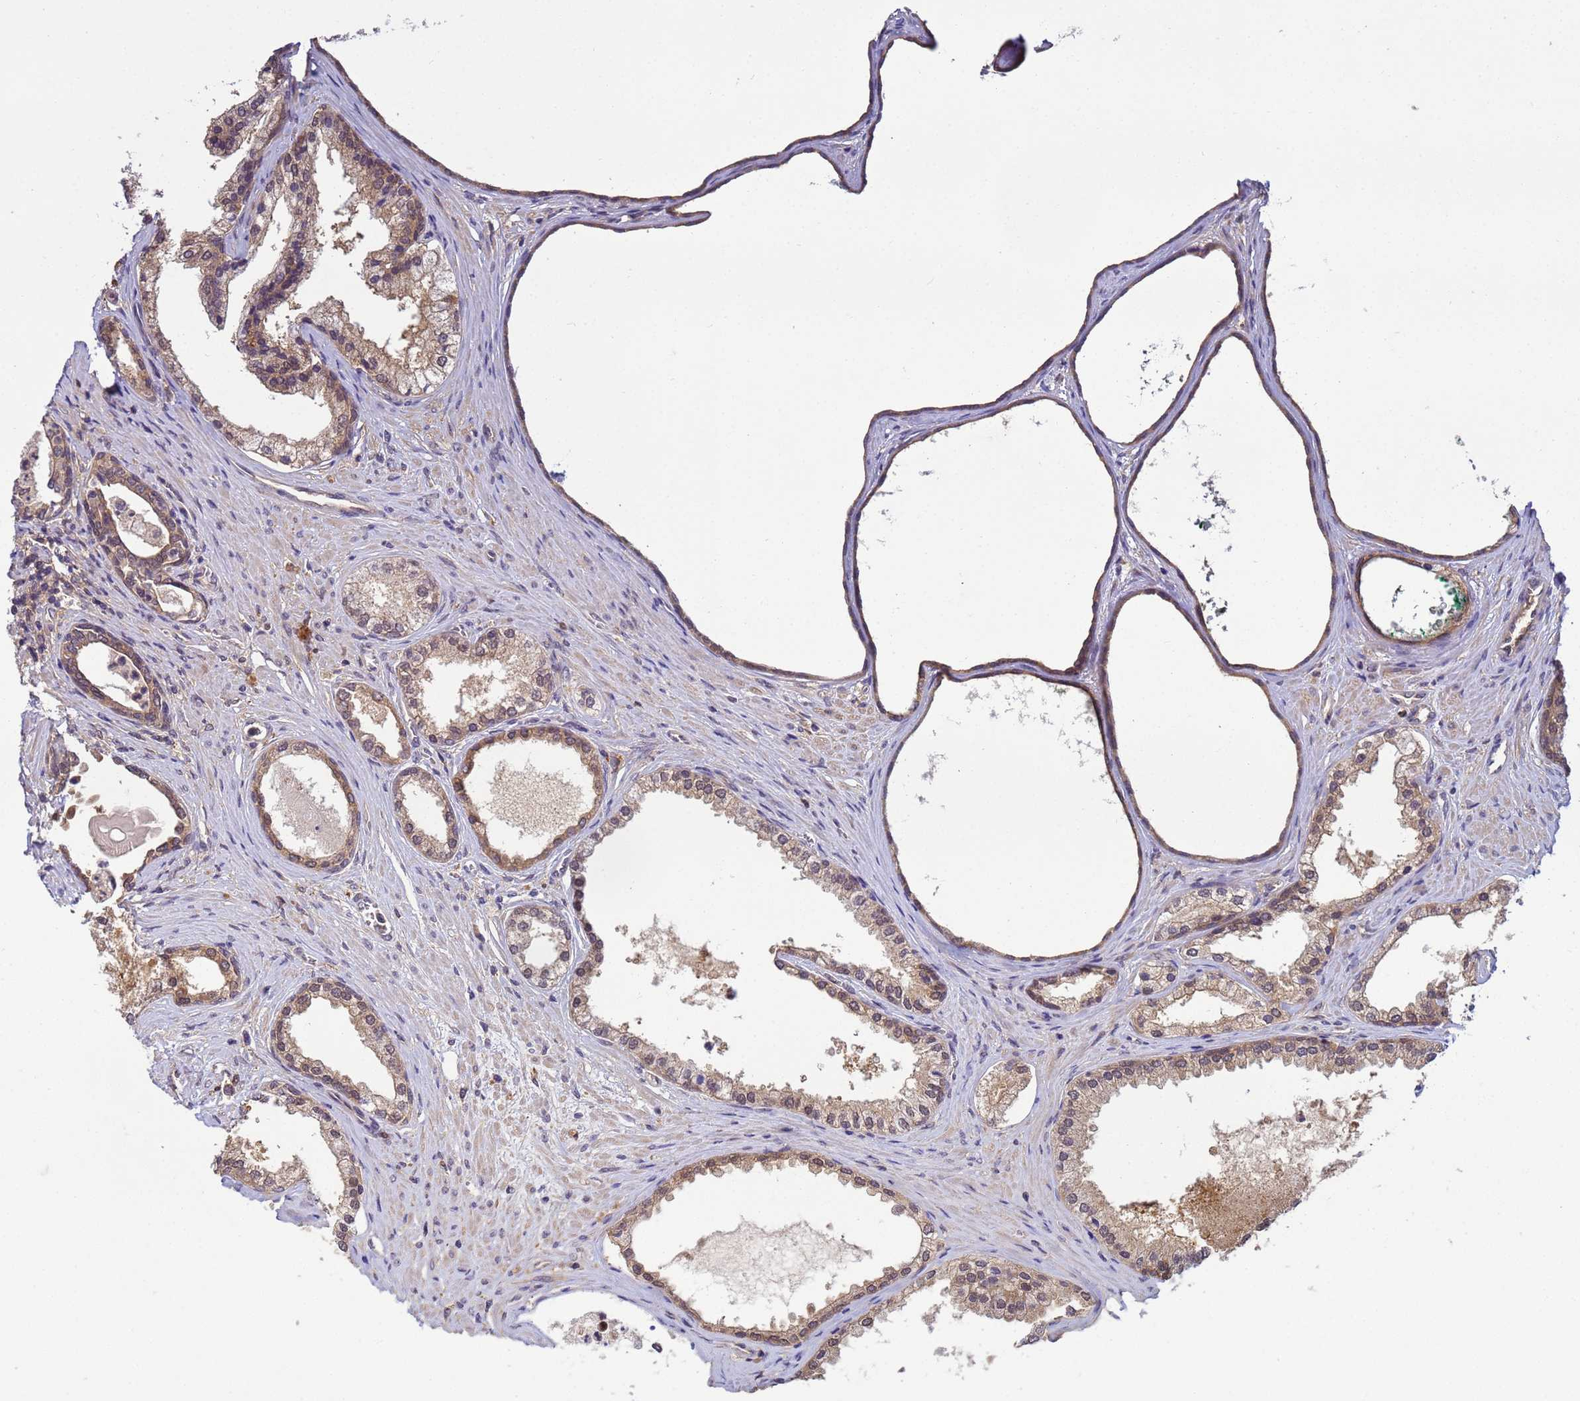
{"staining": {"intensity": "weak", "quantity": "25%-75%", "location": "cytoplasmic/membranous,nuclear"}, "tissue": "prostate cancer", "cell_type": "Tumor cells", "image_type": "cancer", "snomed": [{"axis": "morphology", "description": "Adenocarcinoma, Low grade"}, {"axis": "topography", "description": "Prostate"}], "caption": "Tumor cells reveal low levels of weak cytoplasmic/membranous and nuclear positivity in approximately 25%-75% of cells in human adenocarcinoma (low-grade) (prostate).", "gene": "NPEPPS", "patient": {"sex": "male", "age": 71}}